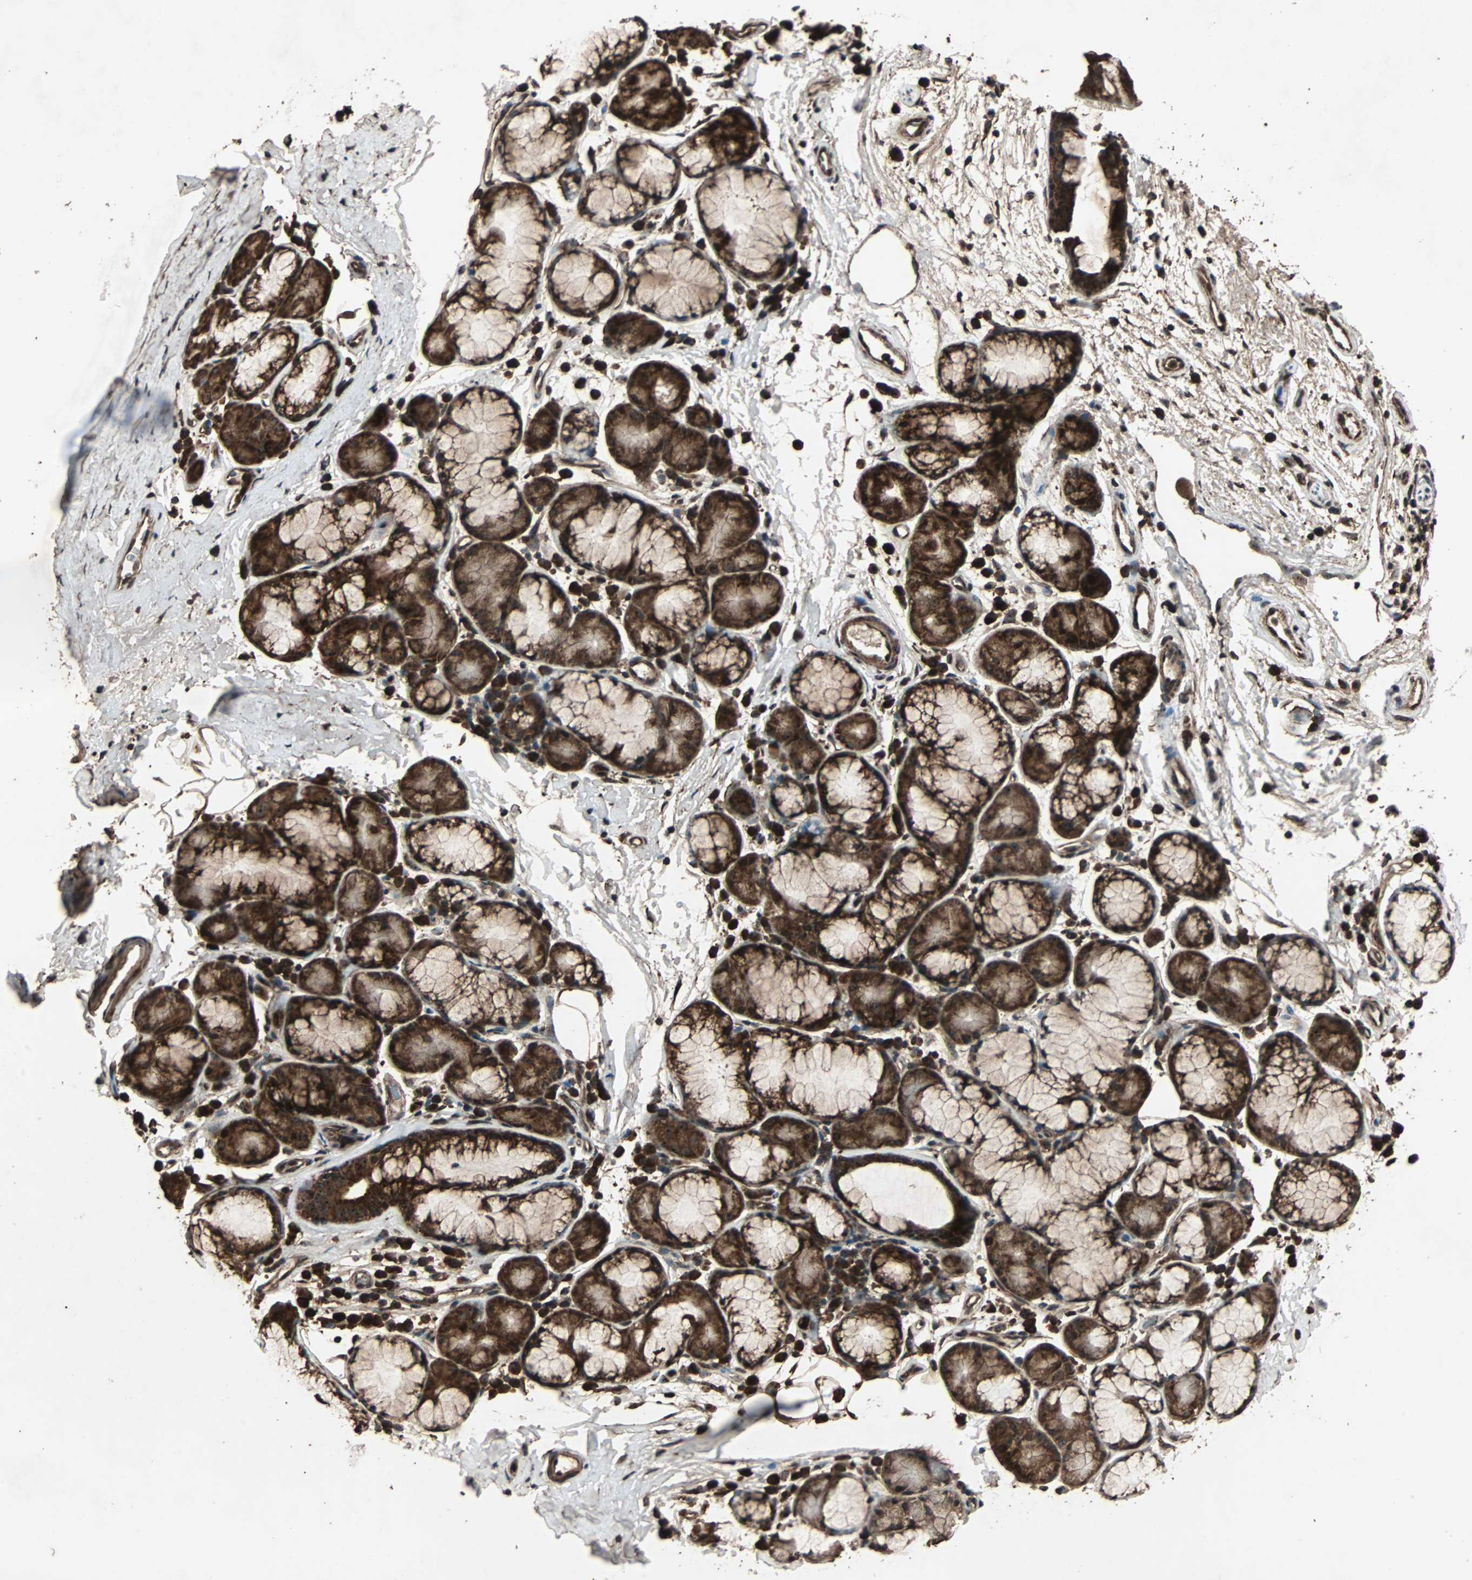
{"staining": {"intensity": "strong", "quantity": ">75%", "location": "cytoplasmic/membranous"}, "tissue": "bronchus", "cell_type": "Respiratory epithelial cells", "image_type": "normal", "snomed": [{"axis": "morphology", "description": "Normal tissue, NOS"}, {"axis": "topography", "description": "Bronchus"}], "caption": "Immunohistochemistry (IHC) histopathology image of benign bronchus: human bronchus stained using IHC shows high levels of strong protein expression localized specifically in the cytoplasmic/membranous of respiratory epithelial cells, appearing as a cytoplasmic/membranous brown color.", "gene": "LAMTOR5", "patient": {"sex": "female", "age": 54}}